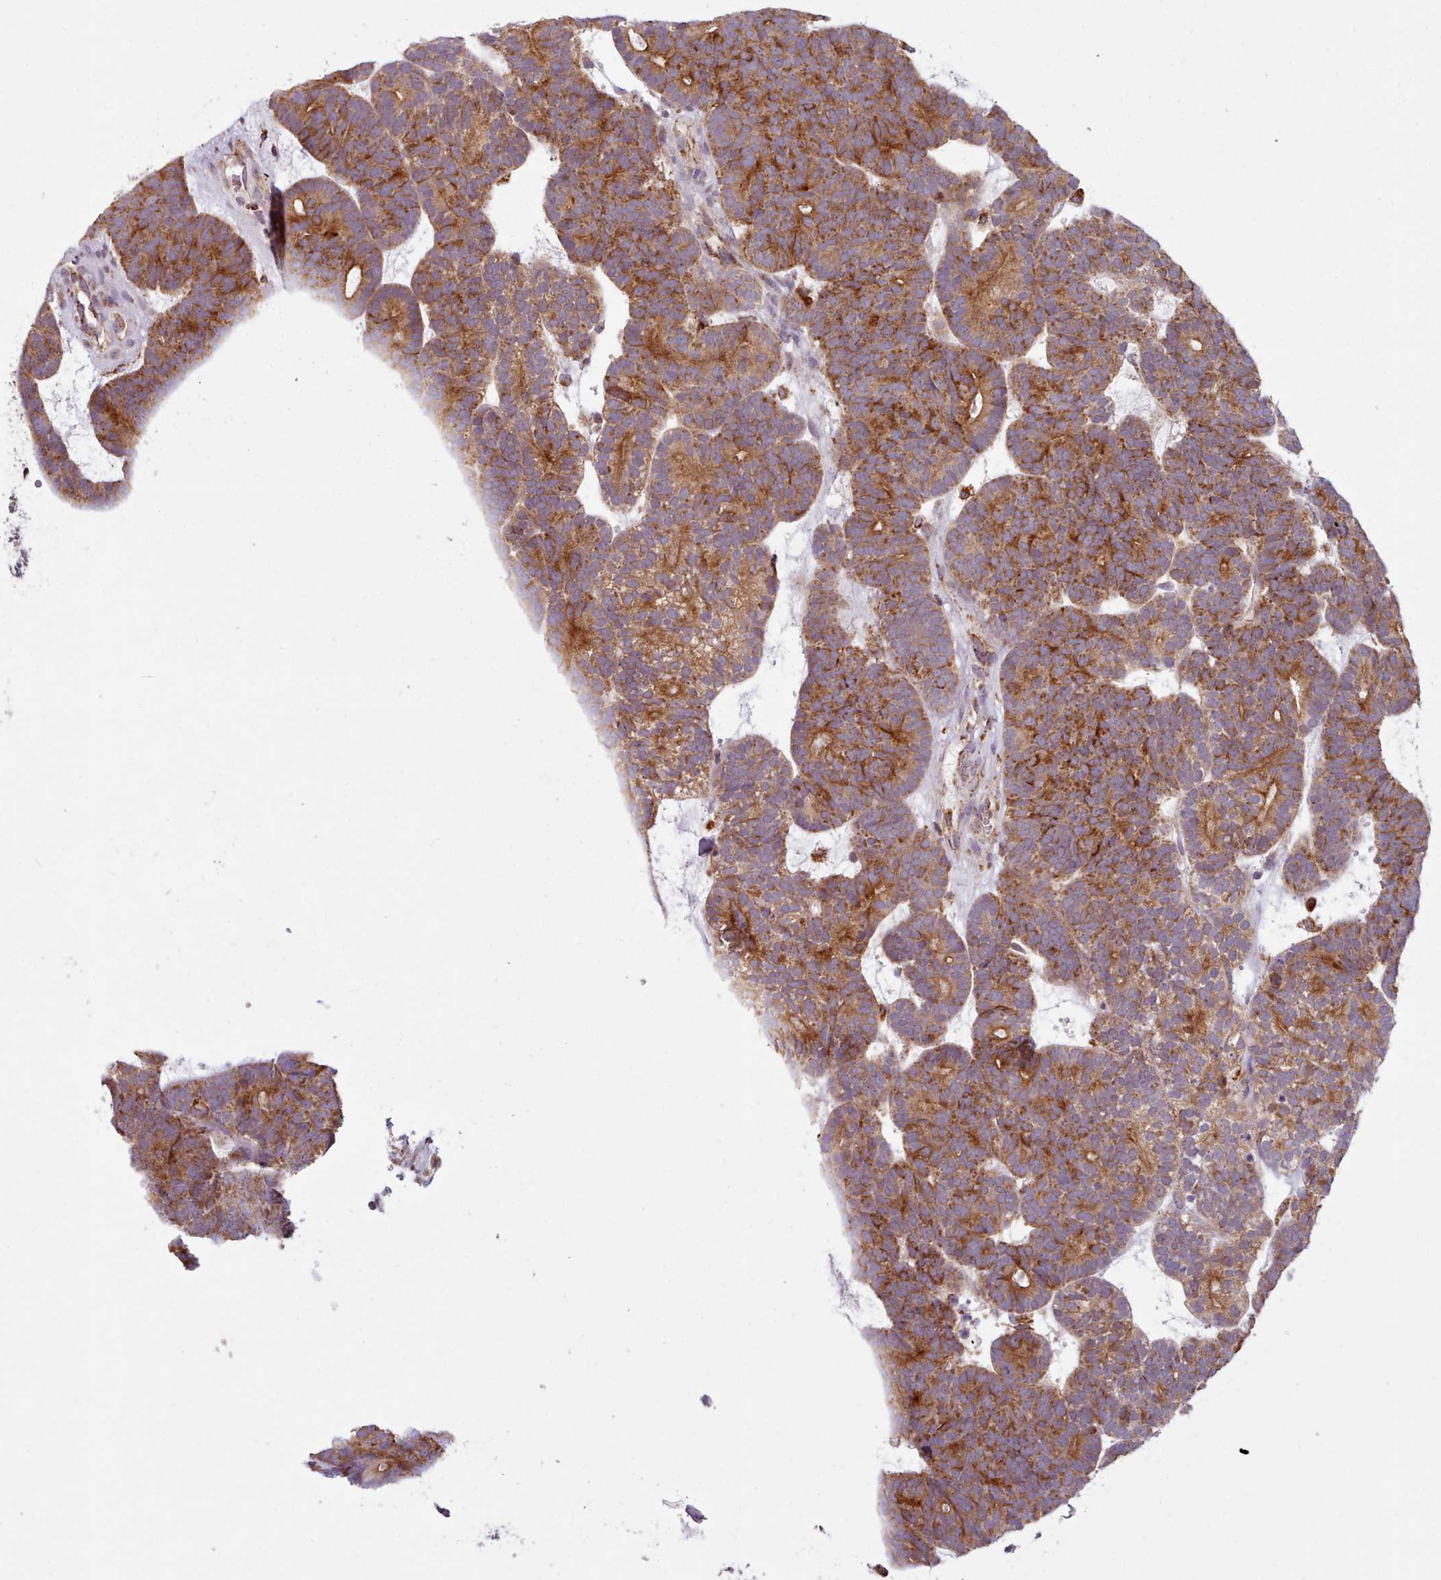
{"staining": {"intensity": "strong", "quantity": ">75%", "location": "cytoplasmic/membranous"}, "tissue": "head and neck cancer", "cell_type": "Tumor cells", "image_type": "cancer", "snomed": [{"axis": "morphology", "description": "Adenocarcinoma, NOS"}, {"axis": "topography", "description": "Head-Neck"}], "caption": "A high amount of strong cytoplasmic/membranous staining is seen in about >75% of tumor cells in head and neck adenocarcinoma tissue.", "gene": "CRYBG1", "patient": {"sex": "female", "age": 81}}